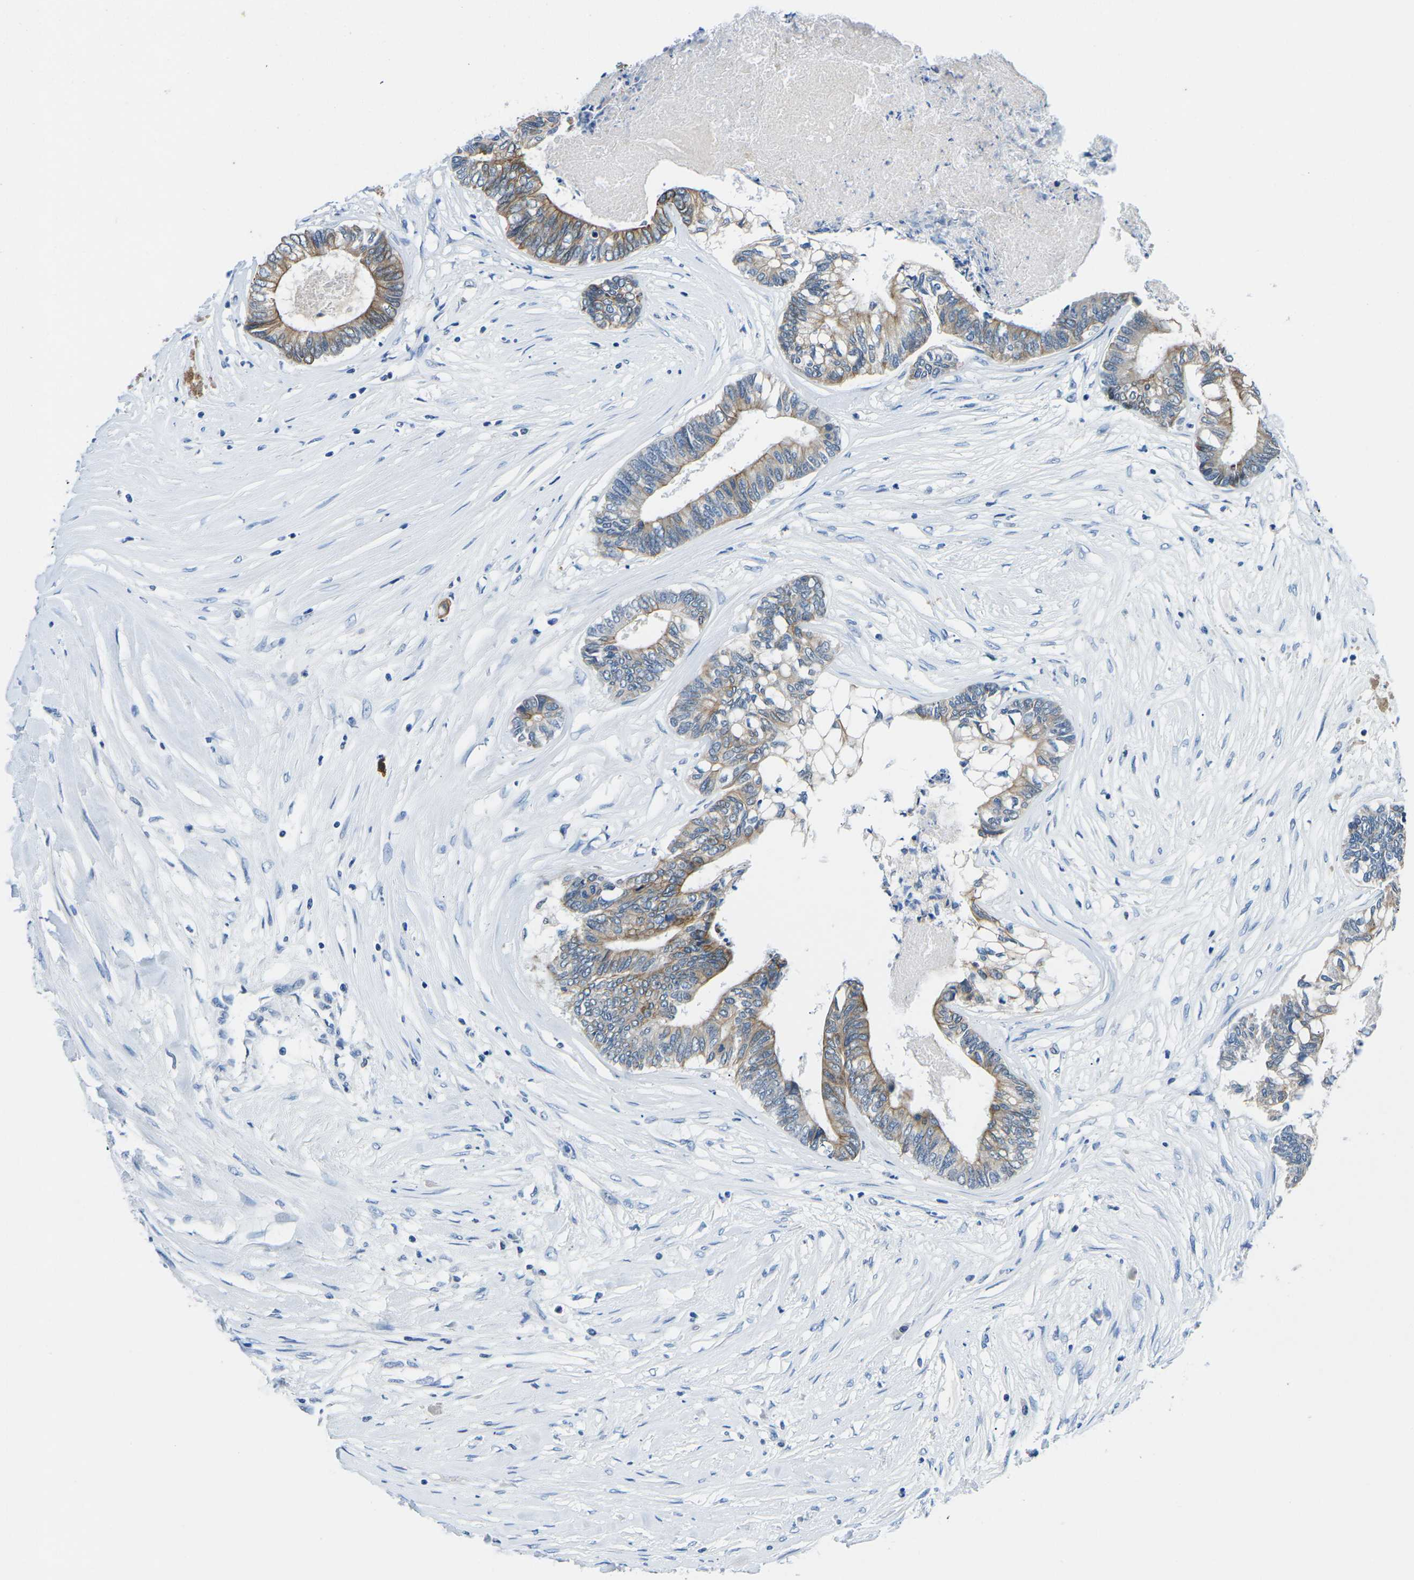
{"staining": {"intensity": "moderate", "quantity": ">75%", "location": "cytoplasmic/membranous"}, "tissue": "colorectal cancer", "cell_type": "Tumor cells", "image_type": "cancer", "snomed": [{"axis": "morphology", "description": "Adenocarcinoma, NOS"}, {"axis": "topography", "description": "Rectum"}], "caption": "IHC photomicrograph of neoplastic tissue: human colorectal adenocarcinoma stained using immunohistochemistry (IHC) reveals medium levels of moderate protein expression localized specifically in the cytoplasmic/membranous of tumor cells, appearing as a cytoplasmic/membranous brown color.", "gene": "TM6SF1", "patient": {"sex": "male", "age": 63}}